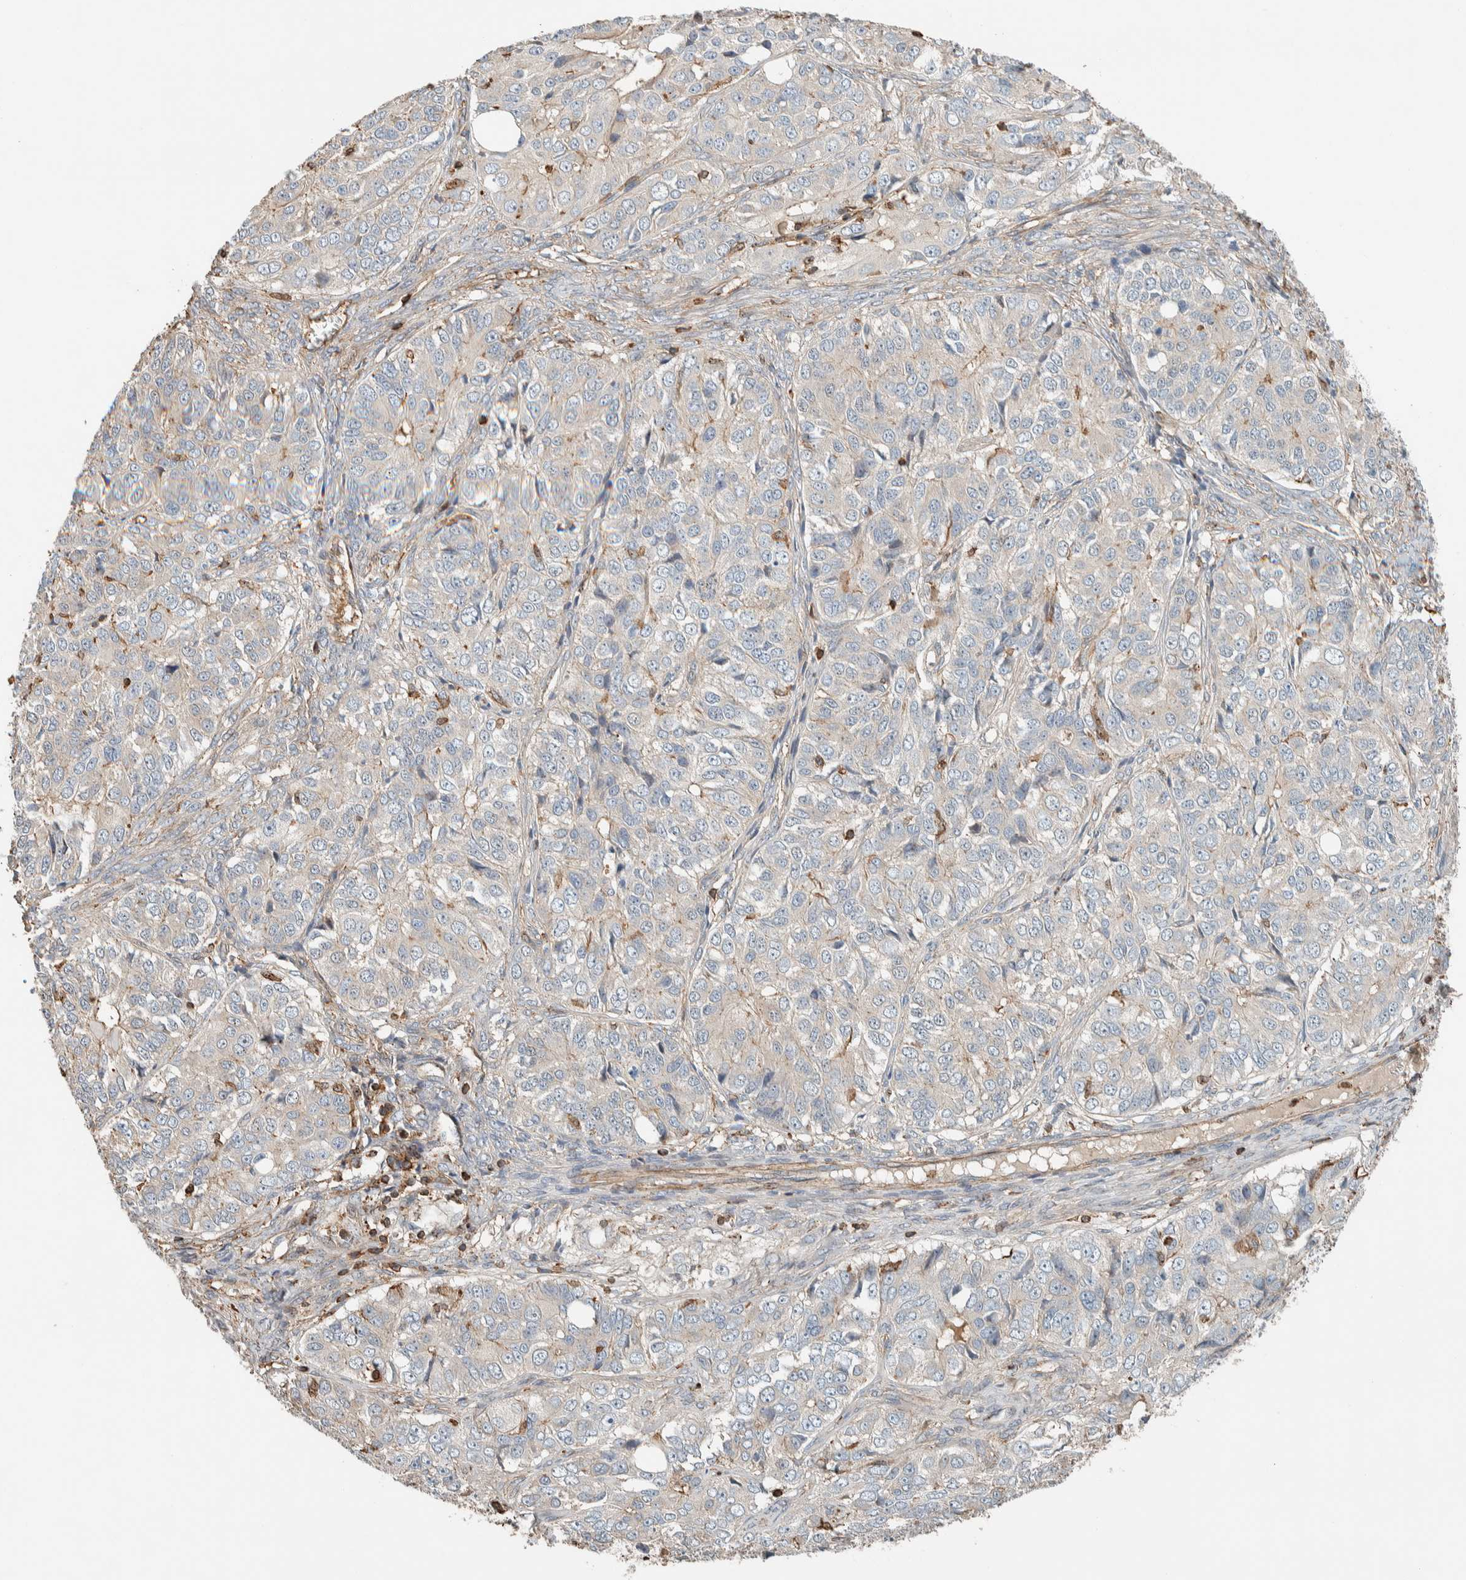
{"staining": {"intensity": "negative", "quantity": "none", "location": "none"}, "tissue": "ovarian cancer", "cell_type": "Tumor cells", "image_type": "cancer", "snomed": [{"axis": "morphology", "description": "Carcinoma, endometroid"}, {"axis": "topography", "description": "Ovary"}], "caption": "Tumor cells show no significant protein expression in endometroid carcinoma (ovarian).", "gene": "CTBP2", "patient": {"sex": "female", "age": 51}}